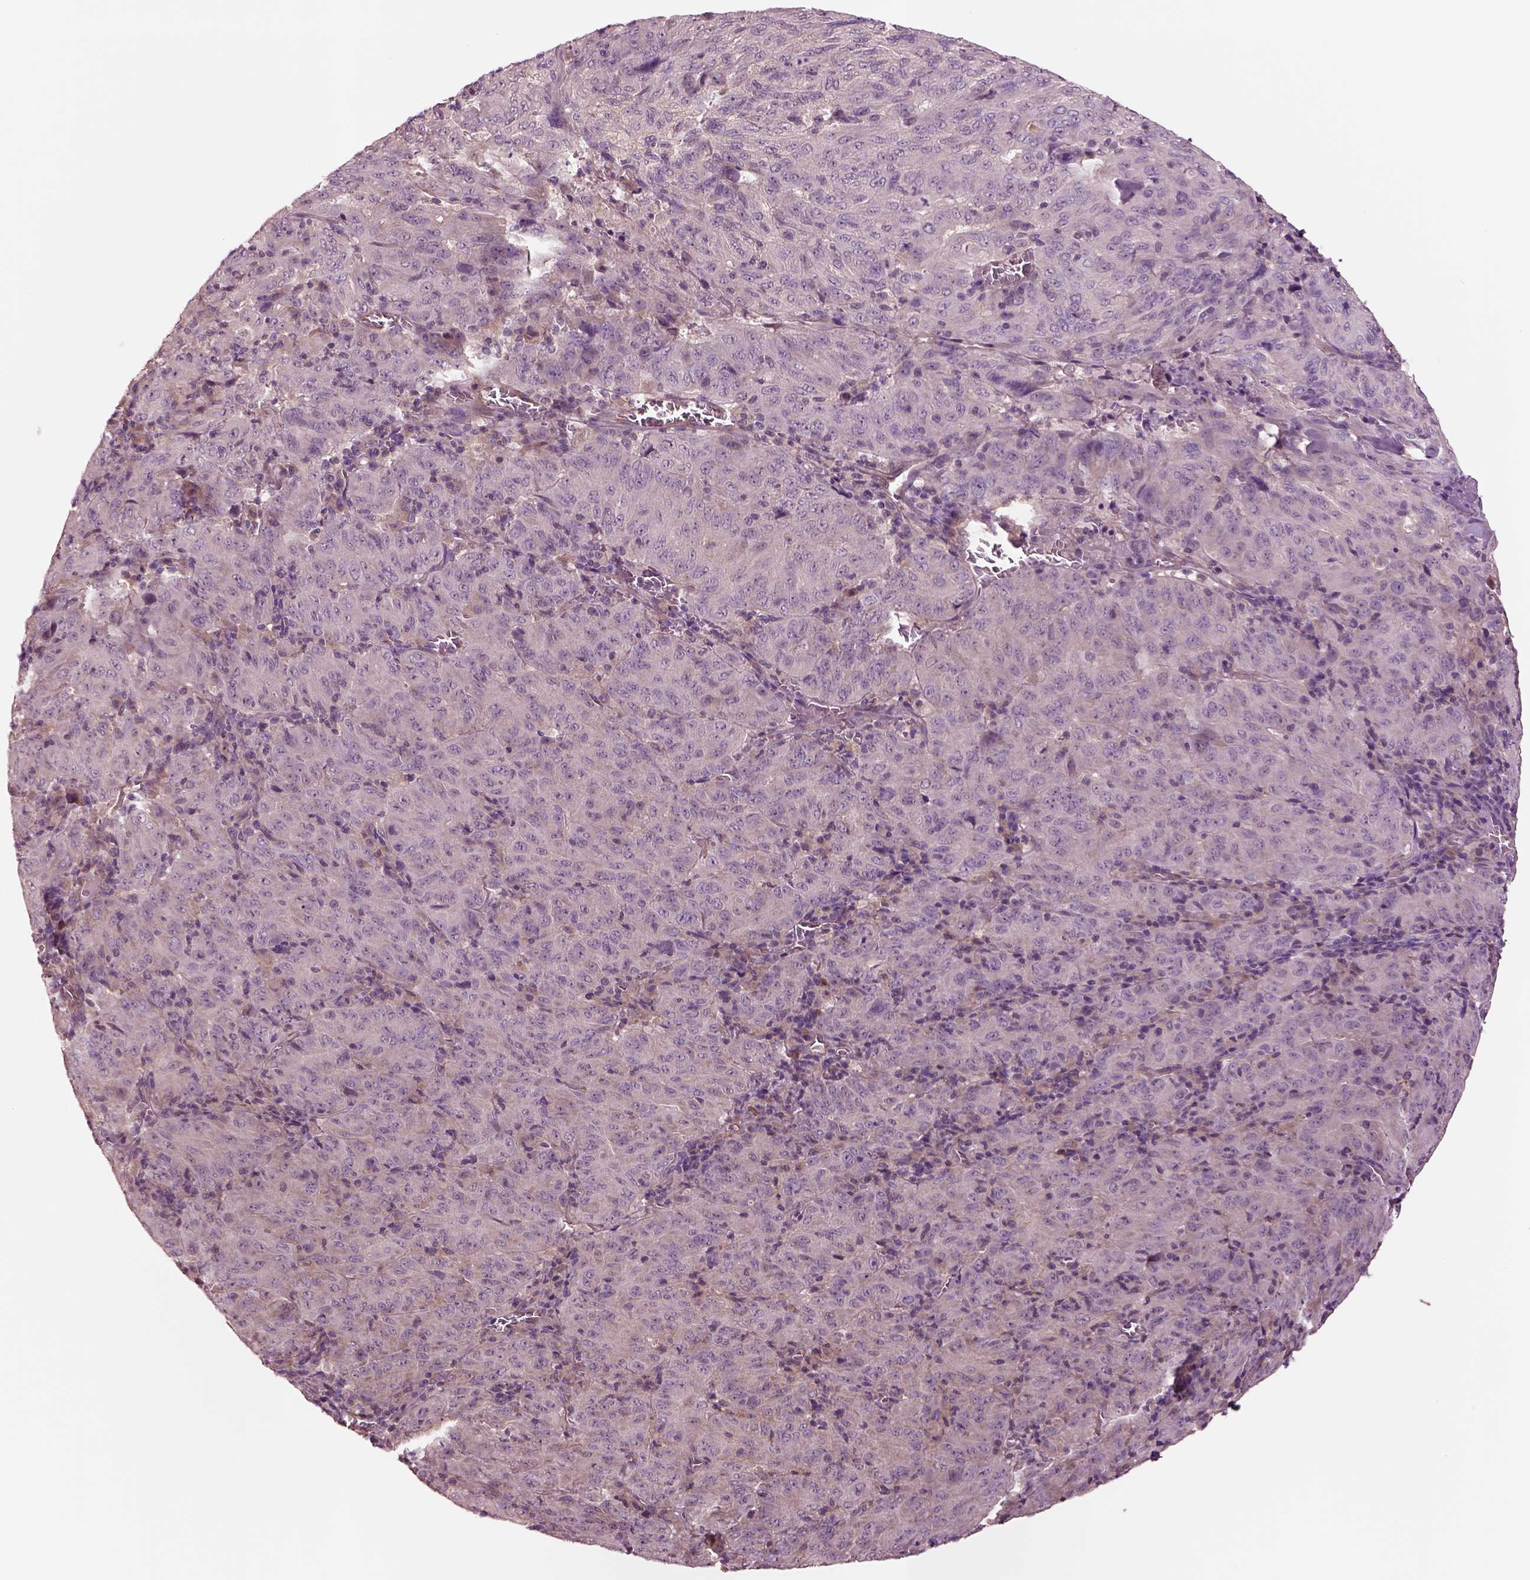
{"staining": {"intensity": "negative", "quantity": "none", "location": "none"}, "tissue": "pancreatic cancer", "cell_type": "Tumor cells", "image_type": "cancer", "snomed": [{"axis": "morphology", "description": "Adenocarcinoma, NOS"}, {"axis": "topography", "description": "Pancreas"}], "caption": "The immunohistochemistry image has no significant staining in tumor cells of pancreatic cancer tissue.", "gene": "HTR1B", "patient": {"sex": "male", "age": 63}}